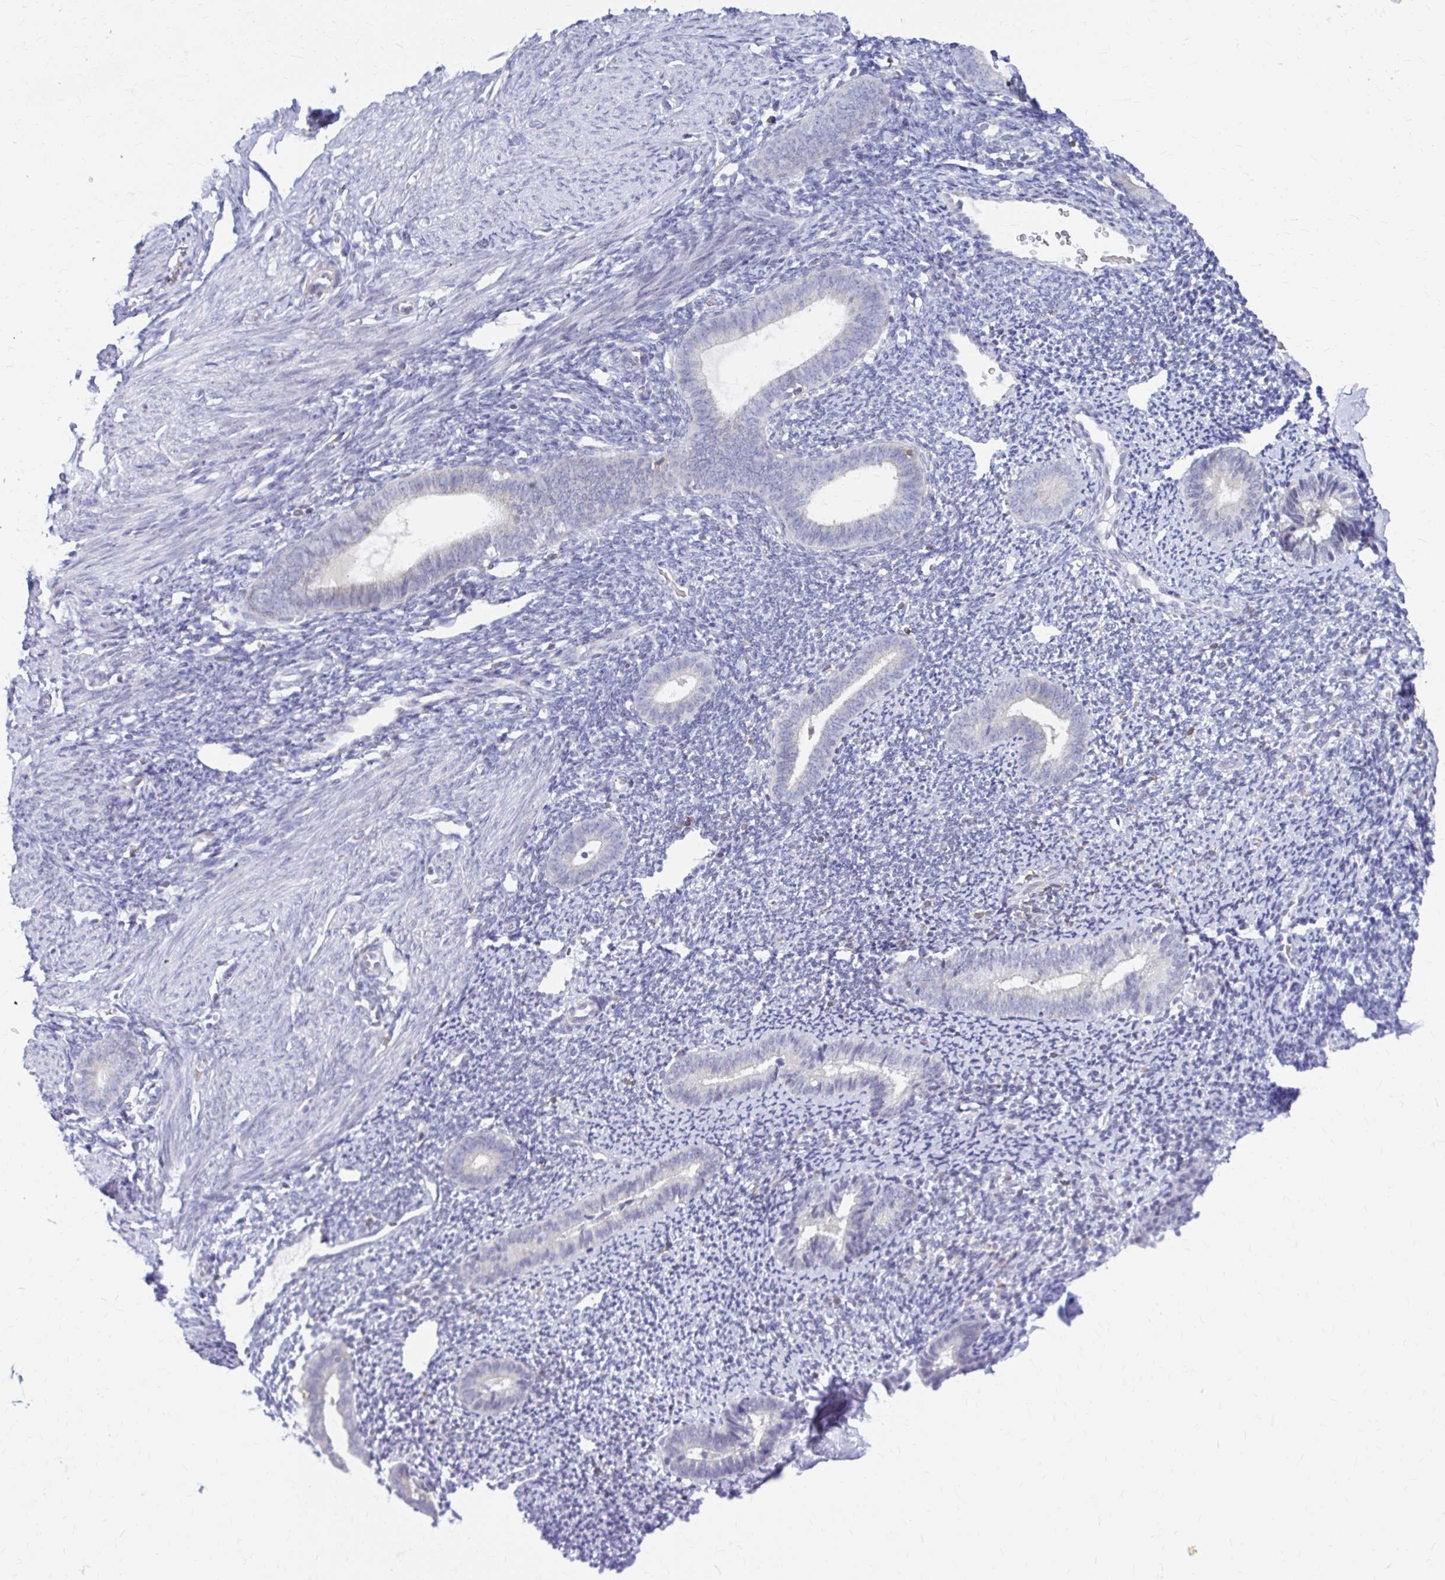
{"staining": {"intensity": "negative", "quantity": "none", "location": "none"}, "tissue": "endometrium", "cell_type": "Cells in endometrial stroma", "image_type": "normal", "snomed": [{"axis": "morphology", "description": "Normal tissue, NOS"}, {"axis": "topography", "description": "Endometrium"}], "caption": "IHC photomicrograph of normal human endometrium stained for a protein (brown), which exhibits no positivity in cells in endometrial stroma.", "gene": "RADIL", "patient": {"sex": "female", "age": 39}}